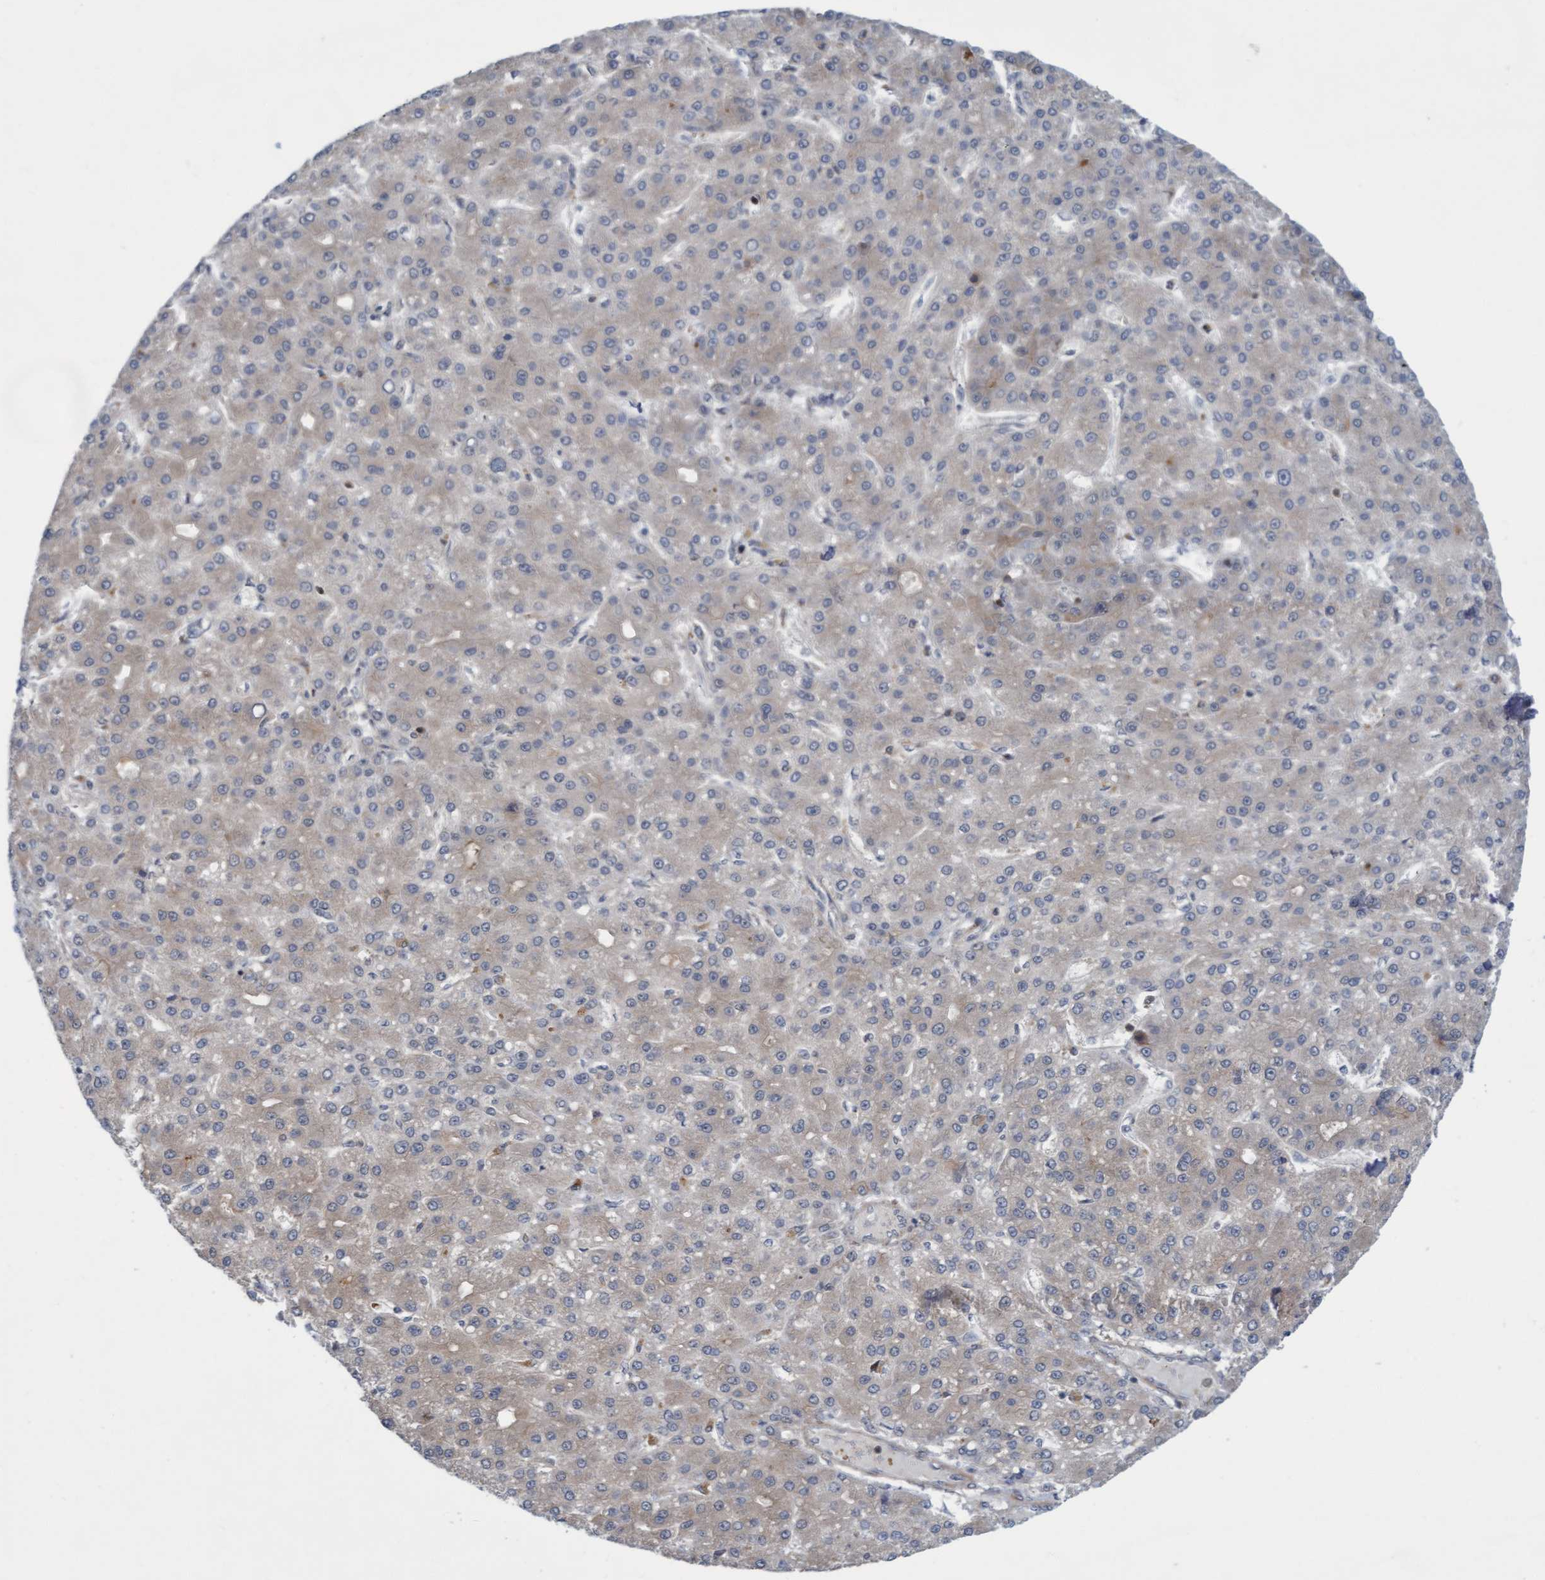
{"staining": {"intensity": "weak", "quantity": "25%-75%", "location": "cytoplasmic/membranous"}, "tissue": "liver cancer", "cell_type": "Tumor cells", "image_type": "cancer", "snomed": [{"axis": "morphology", "description": "Carcinoma, Hepatocellular, NOS"}, {"axis": "topography", "description": "Liver"}], "caption": "A histopathology image showing weak cytoplasmic/membranous staining in about 25%-75% of tumor cells in hepatocellular carcinoma (liver), as visualized by brown immunohistochemical staining.", "gene": "RAP1GAP2", "patient": {"sex": "male", "age": 67}}